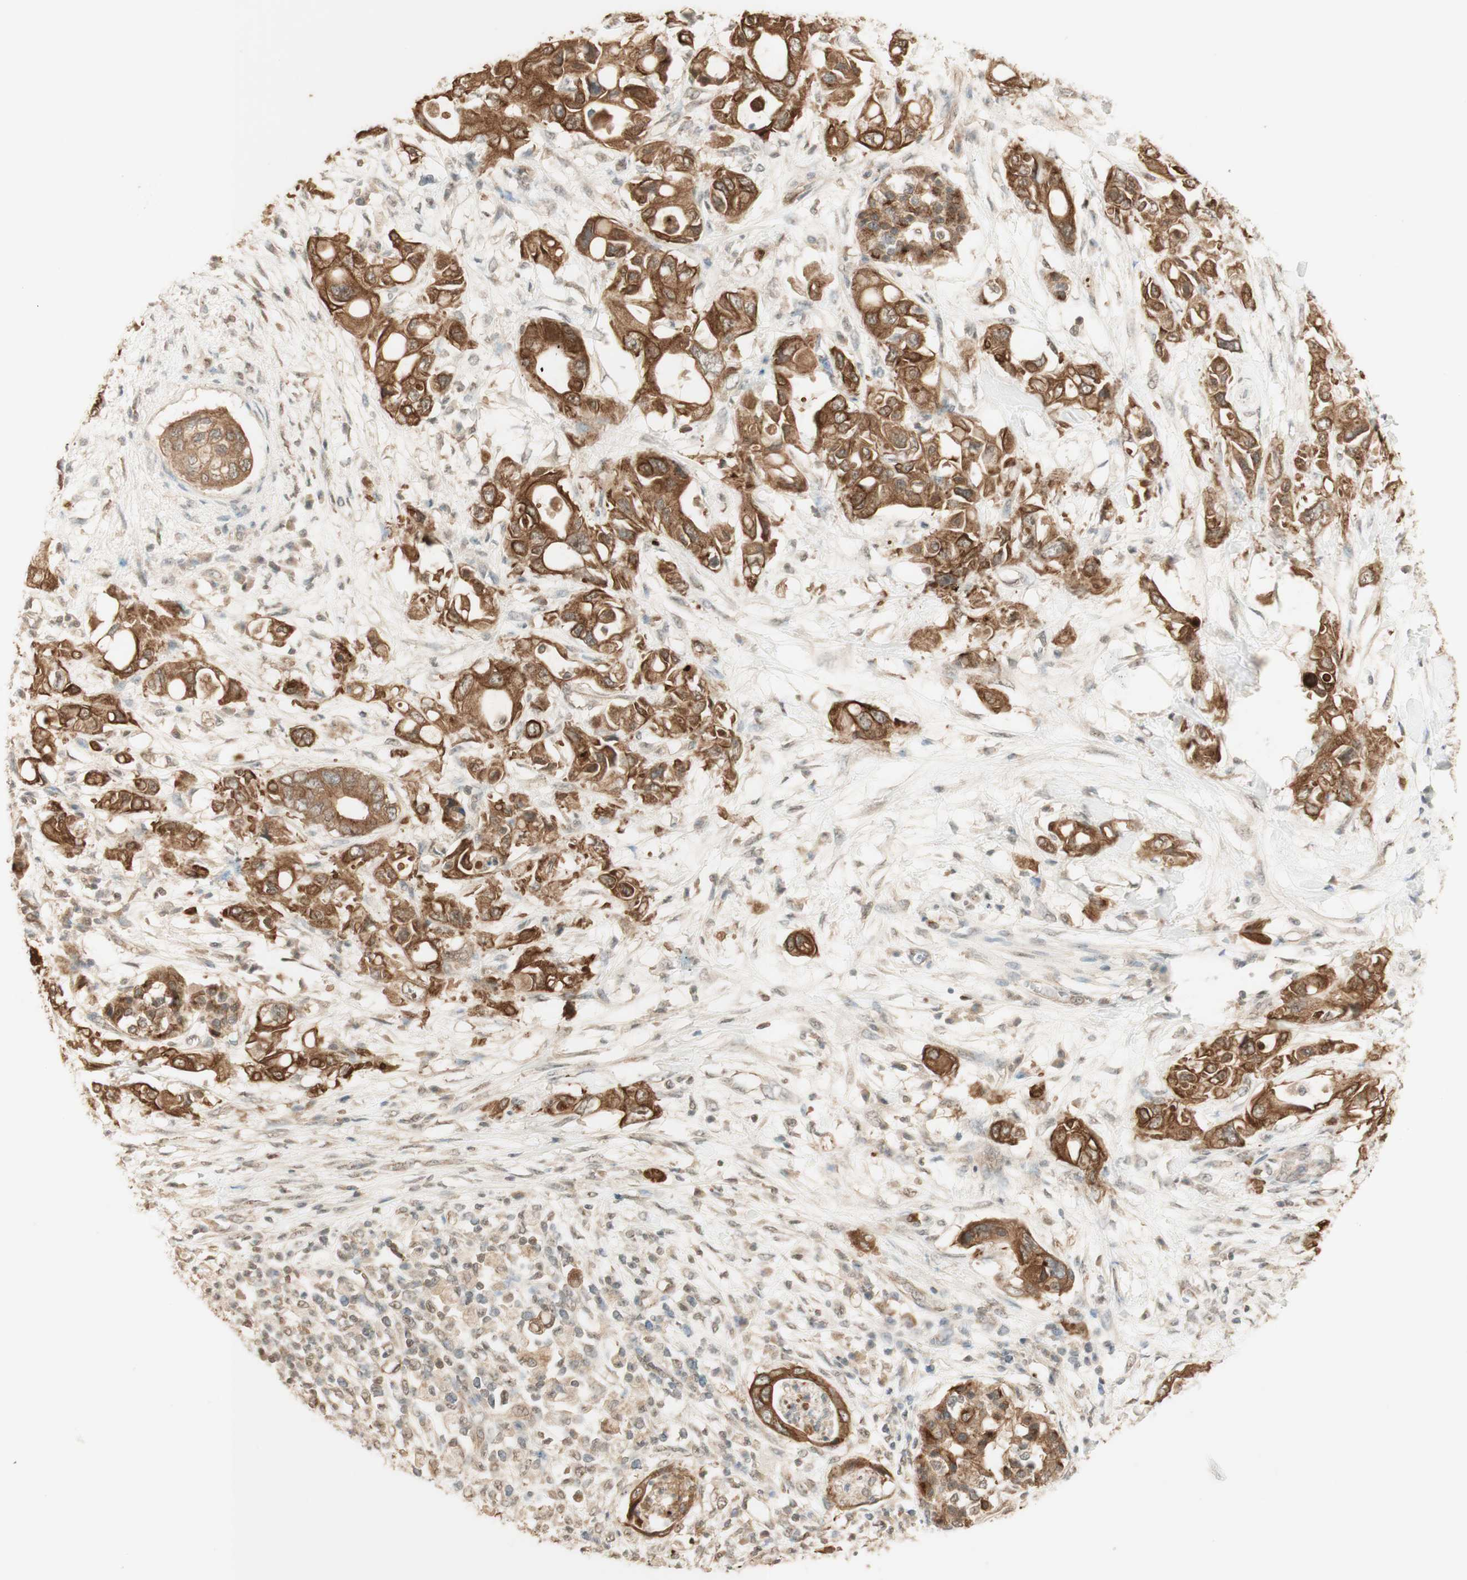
{"staining": {"intensity": "strong", "quantity": ">75%", "location": "cytoplasmic/membranous"}, "tissue": "pancreatic cancer", "cell_type": "Tumor cells", "image_type": "cancer", "snomed": [{"axis": "morphology", "description": "Adenocarcinoma, NOS"}, {"axis": "topography", "description": "Pancreas"}], "caption": "A high amount of strong cytoplasmic/membranous staining is appreciated in about >75% of tumor cells in adenocarcinoma (pancreatic) tissue. Nuclei are stained in blue.", "gene": "SPINT2", "patient": {"sex": "female", "age": 56}}